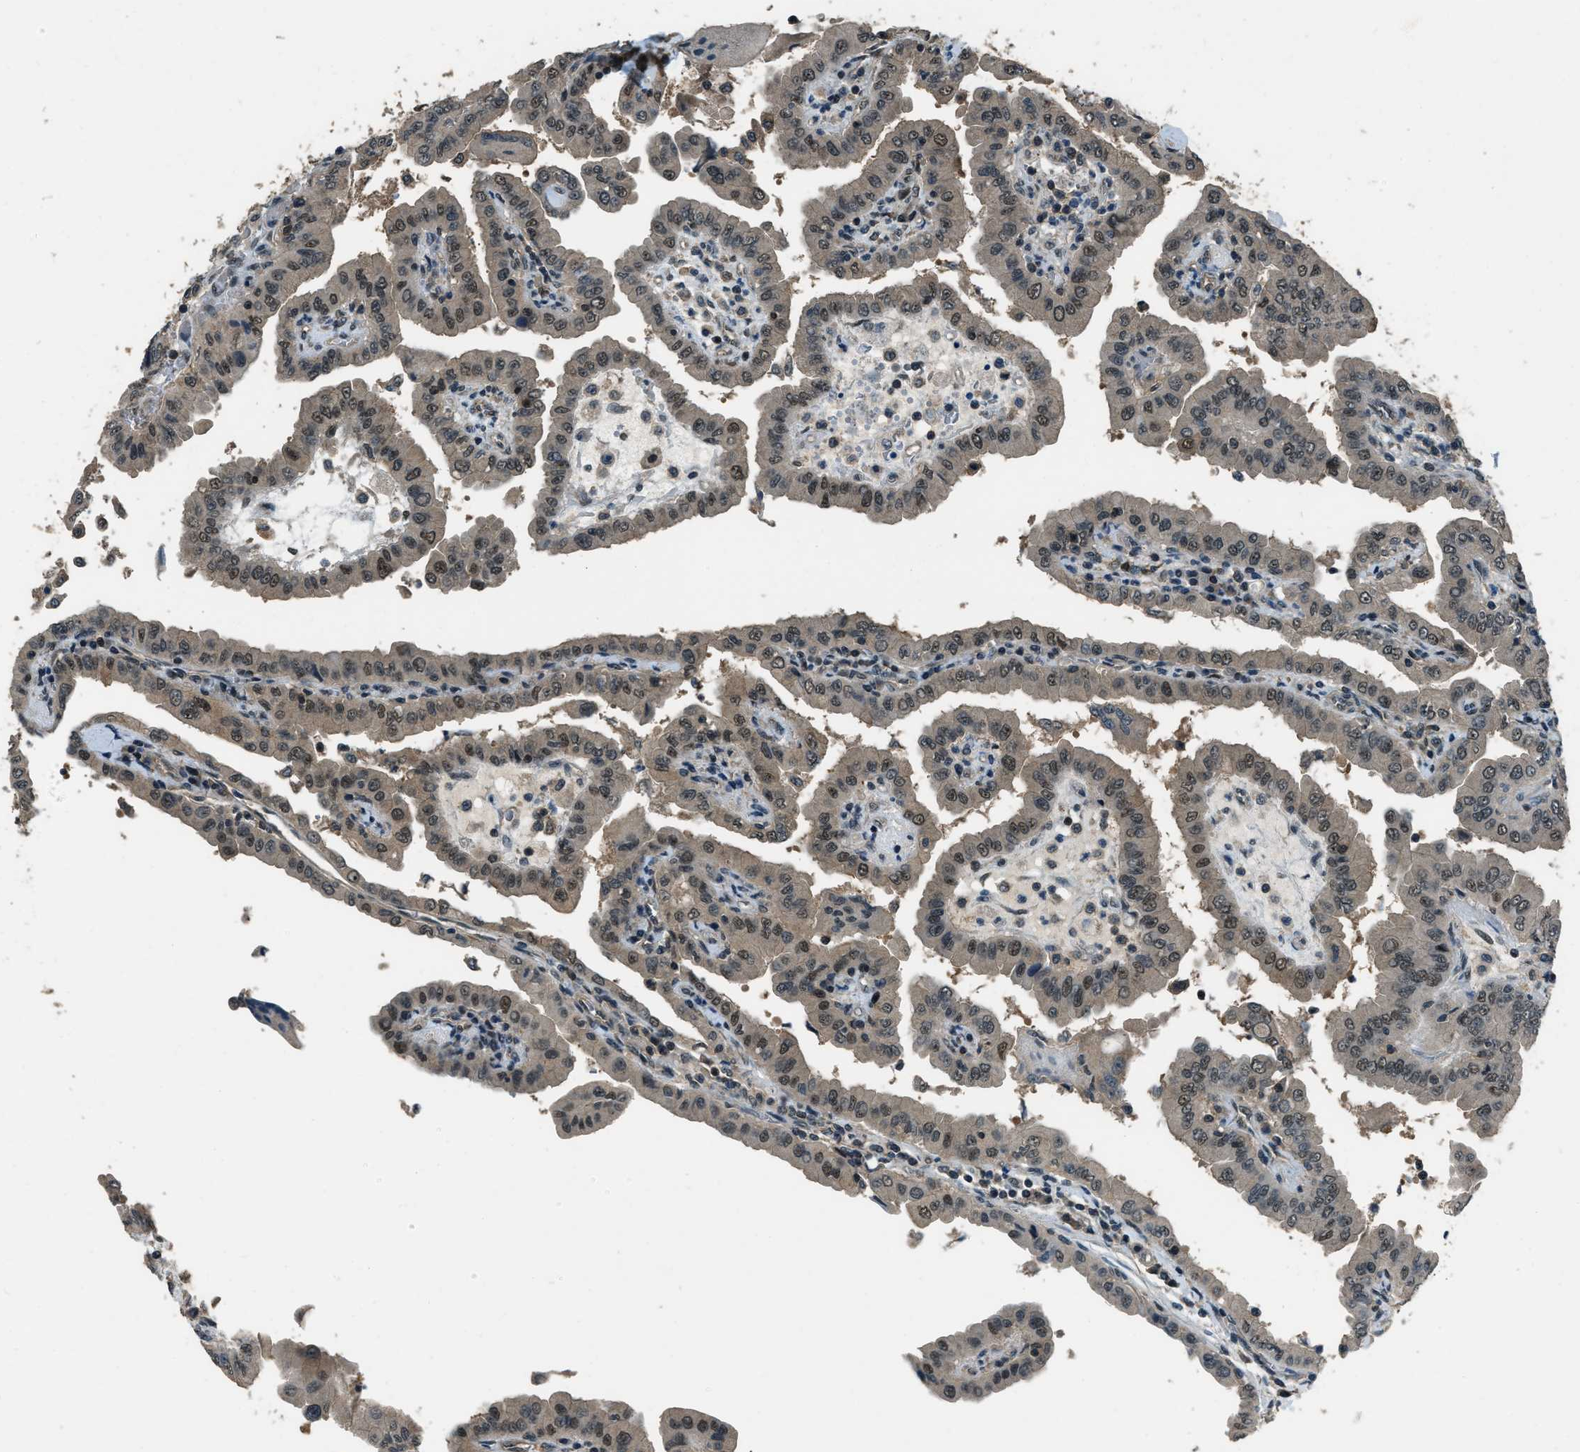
{"staining": {"intensity": "weak", "quantity": "25%-75%", "location": "cytoplasmic/membranous,nuclear"}, "tissue": "thyroid cancer", "cell_type": "Tumor cells", "image_type": "cancer", "snomed": [{"axis": "morphology", "description": "Papillary adenocarcinoma, NOS"}, {"axis": "topography", "description": "Thyroid gland"}], "caption": "A low amount of weak cytoplasmic/membranous and nuclear staining is identified in about 25%-75% of tumor cells in thyroid papillary adenocarcinoma tissue.", "gene": "NUDCD3", "patient": {"sex": "male", "age": 33}}